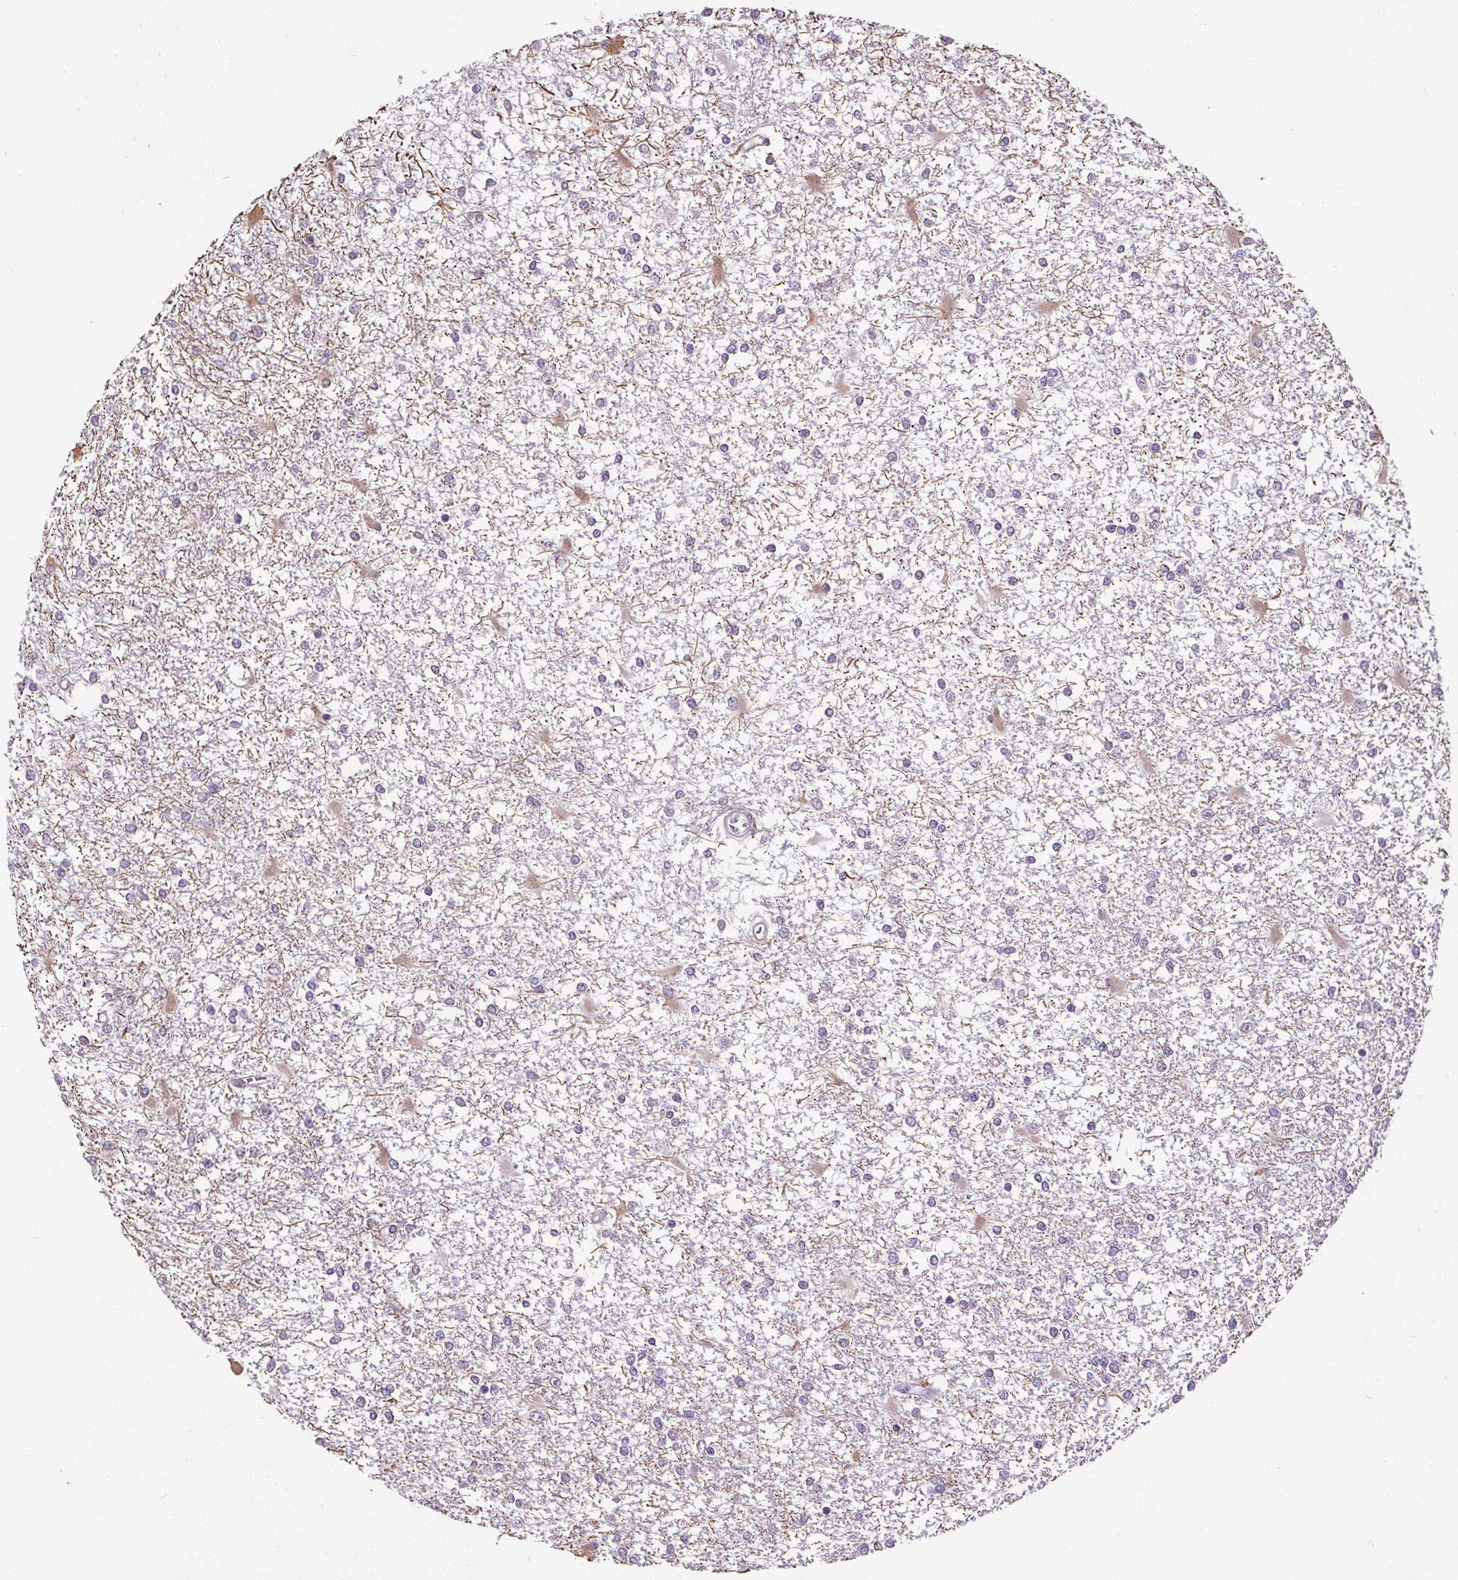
{"staining": {"intensity": "negative", "quantity": "none", "location": "none"}, "tissue": "glioma", "cell_type": "Tumor cells", "image_type": "cancer", "snomed": [{"axis": "morphology", "description": "Glioma, malignant, High grade"}, {"axis": "topography", "description": "Cerebral cortex"}], "caption": "This is a micrograph of IHC staining of malignant high-grade glioma, which shows no staining in tumor cells.", "gene": "TMEM240", "patient": {"sex": "male", "age": 79}}